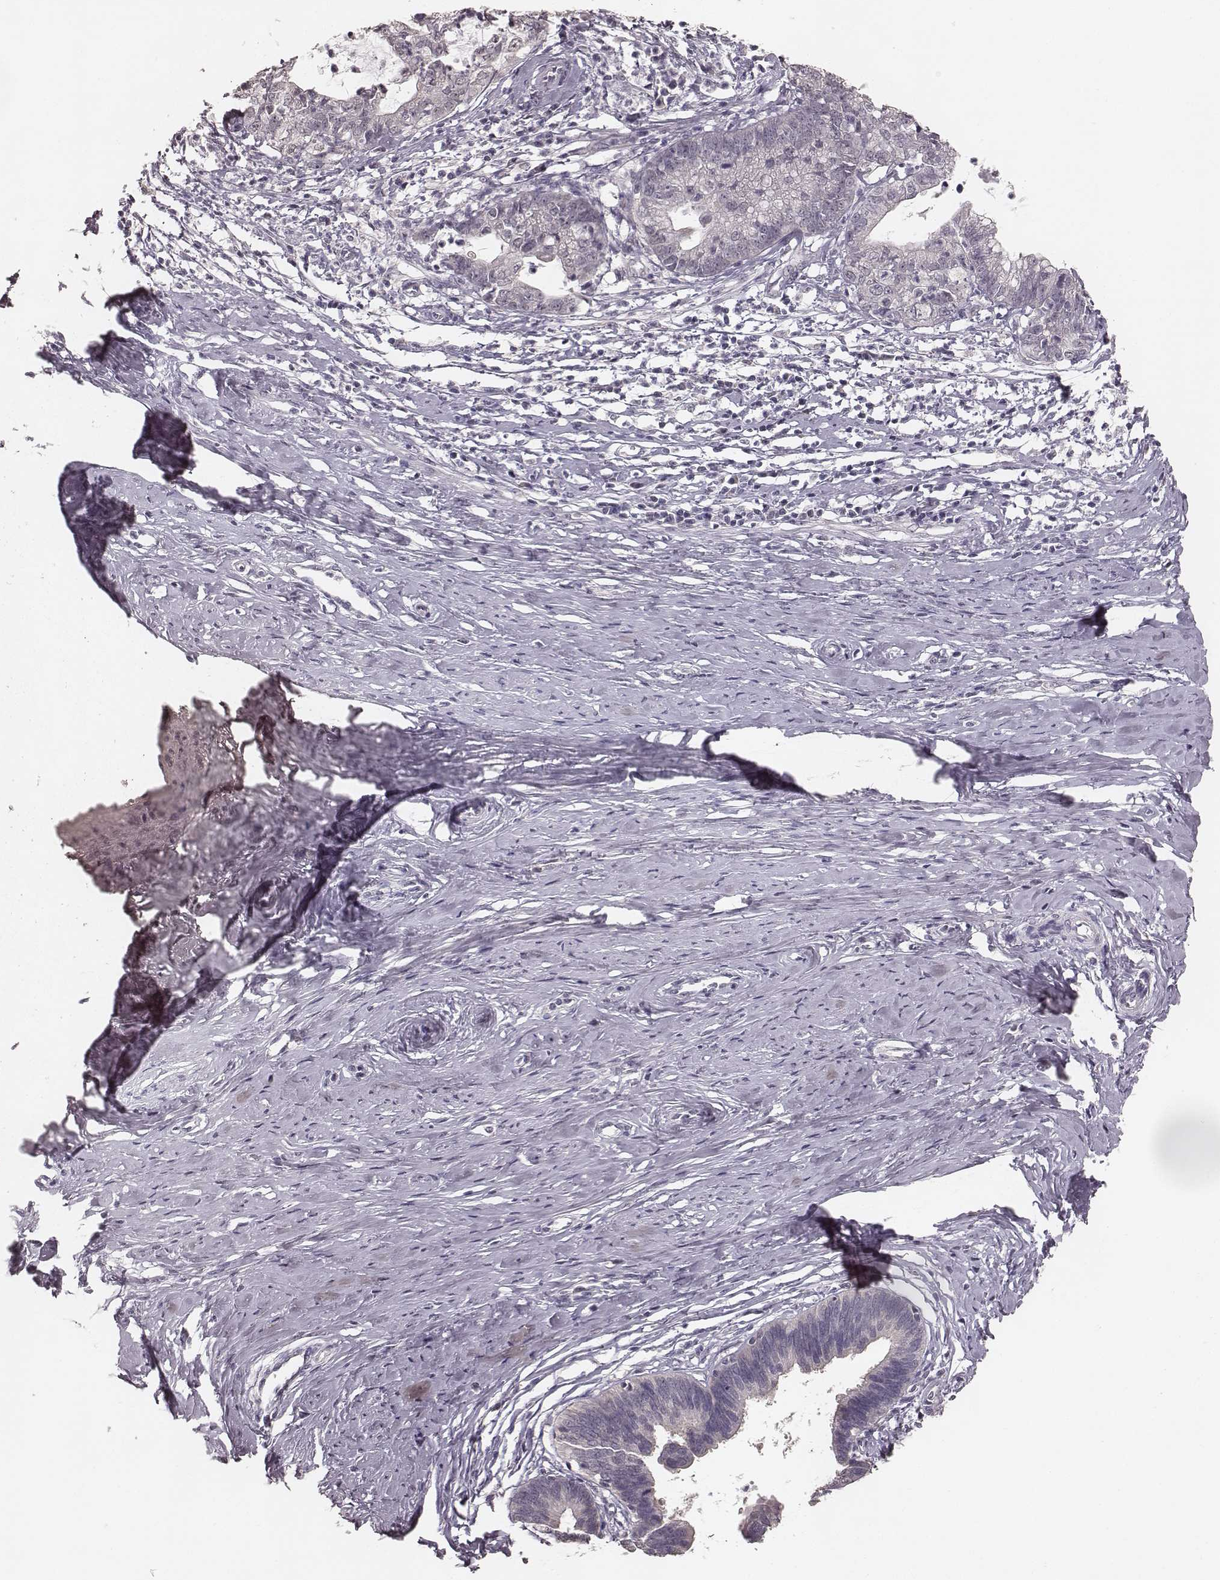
{"staining": {"intensity": "negative", "quantity": "none", "location": "none"}, "tissue": "cervical cancer", "cell_type": "Tumor cells", "image_type": "cancer", "snomed": [{"axis": "morphology", "description": "Normal tissue, NOS"}, {"axis": "morphology", "description": "Adenocarcinoma, NOS"}, {"axis": "topography", "description": "Cervix"}], "caption": "Immunohistochemistry image of neoplastic tissue: adenocarcinoma (cervical) stained with DAB reveals no significant protein staining in tumor cells.", "gene": "LY6K", "patient": {"sex": "female", "age": 38}}